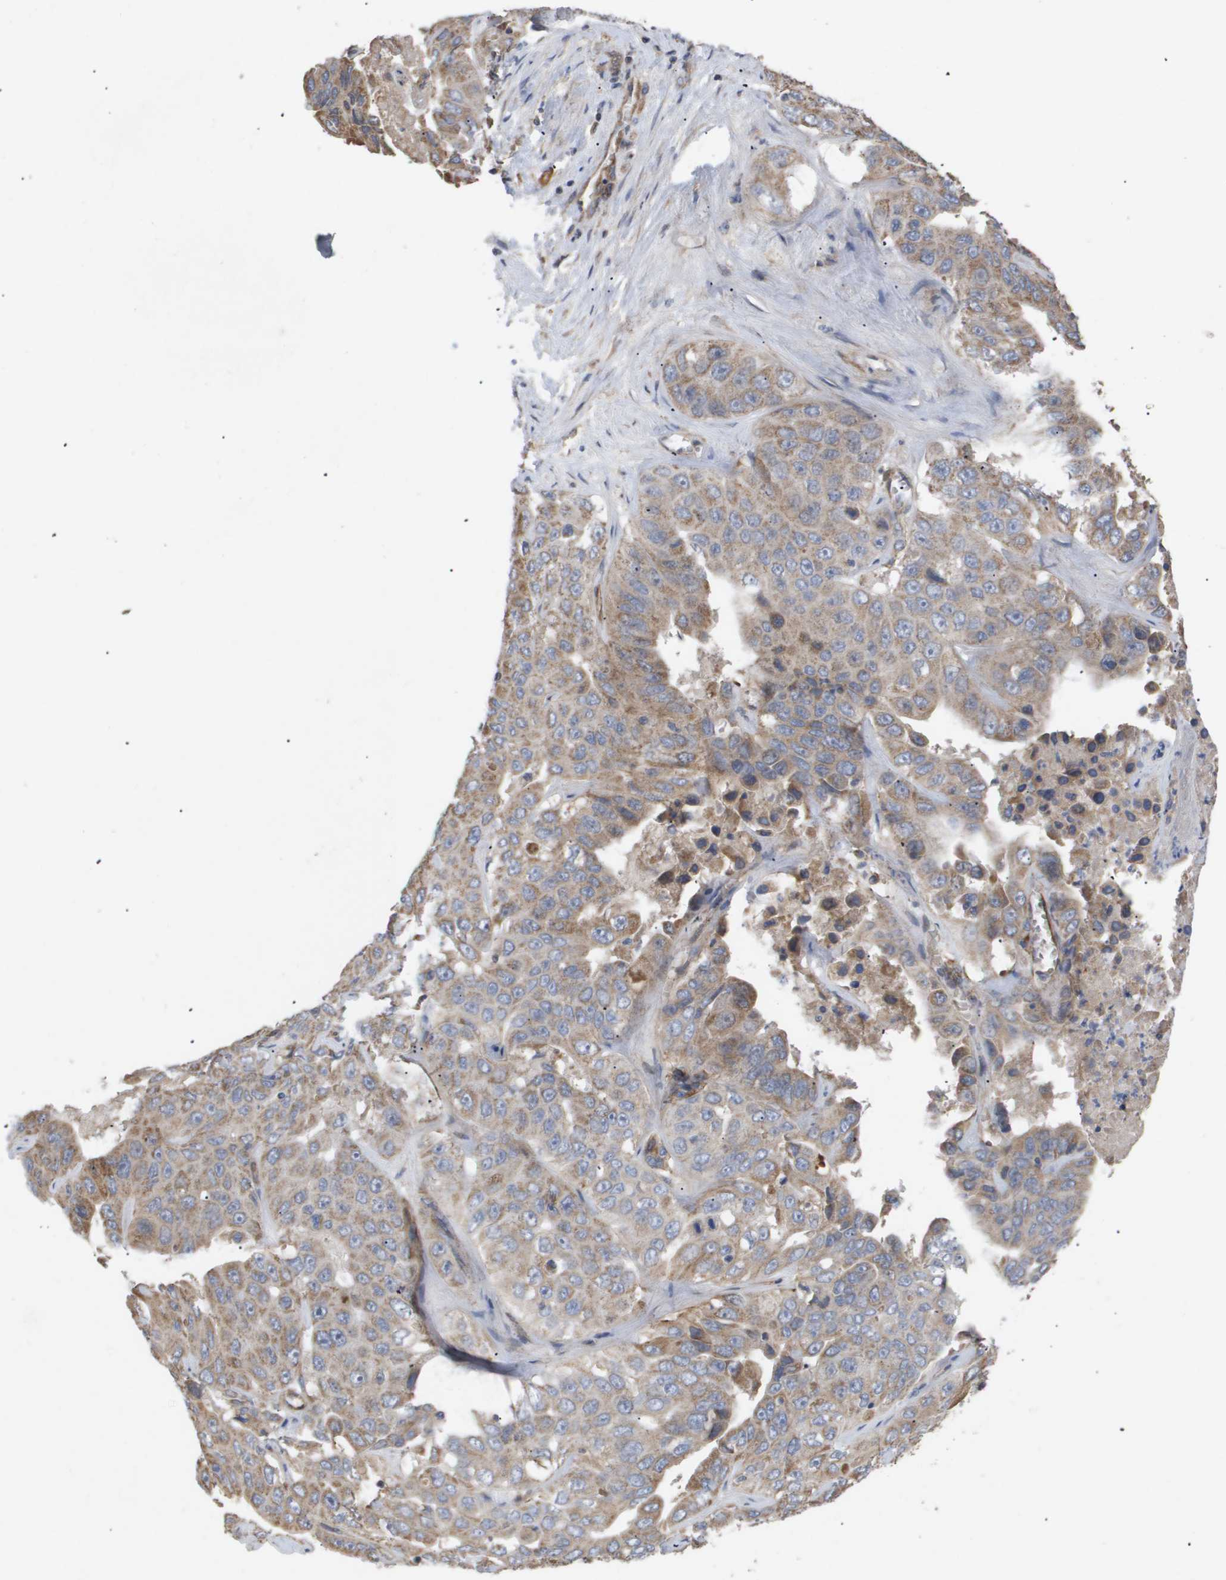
{"staining": {"intensity": "moderate", "quantity": ">75%", "location": "cytoplasmic/membranous"}, "tissue": "liver cancer", "cell_type": "Tumor cells", "image_type": "cancer", "snomed": [{"axis": "morphology", "description": "Cholangiocarcinoma"}, {"axis": "topography", "description": "Liver"}], "caption": "Moderate cytoplasmic/membranous expression is identified in approximately >75% of tumor cells in cholangiocarcinoma (liver). (IHC, brightfield microscopy, high magnification).", "gene": "TNS1", "patient": {"sex": "female", "age": 52}}